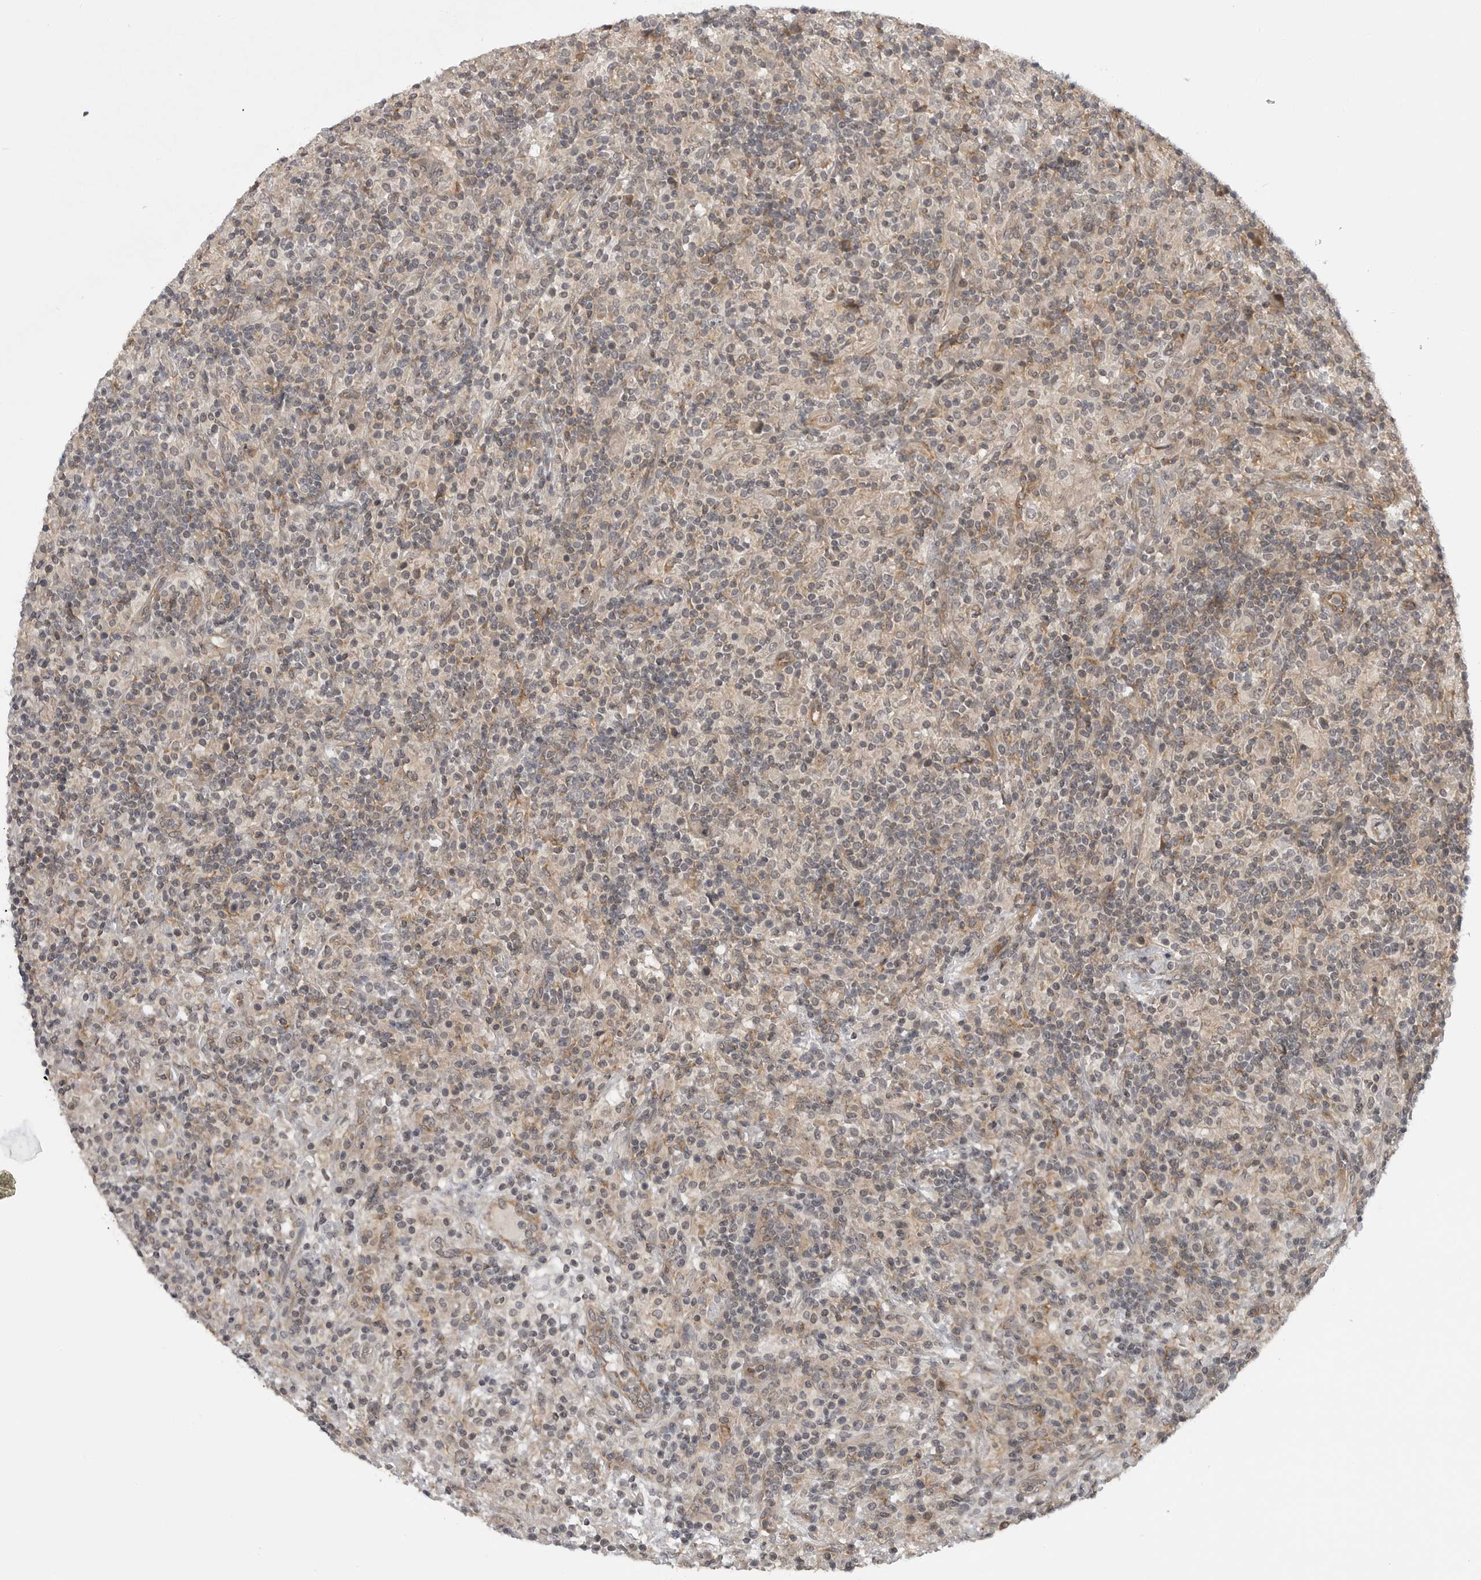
{"staining": {"intensity": "negative", "quantity": "none", "location": "none"}, "tissue": "lymphoma", "cell_type": "Tumor cells", "image_type": "cancer", "snomed": [{"axis": "morphology", "description": "Hodgkin's disease, NOS"}, {"axis": "topography", "description": "Lymph node"}], "caption": "Immunohistochemistry (IHC) image of Hodgkin's disease stained for a protein (brown), which shows no staining in tumor cells. The staining is performed using DAB (3,3'-diaminobenzidine) brown chromogen with nuclei counter-stained in using hematoxylin.", "gene": "LRRC45", "patient": {"sex": "male", "age": 70}}